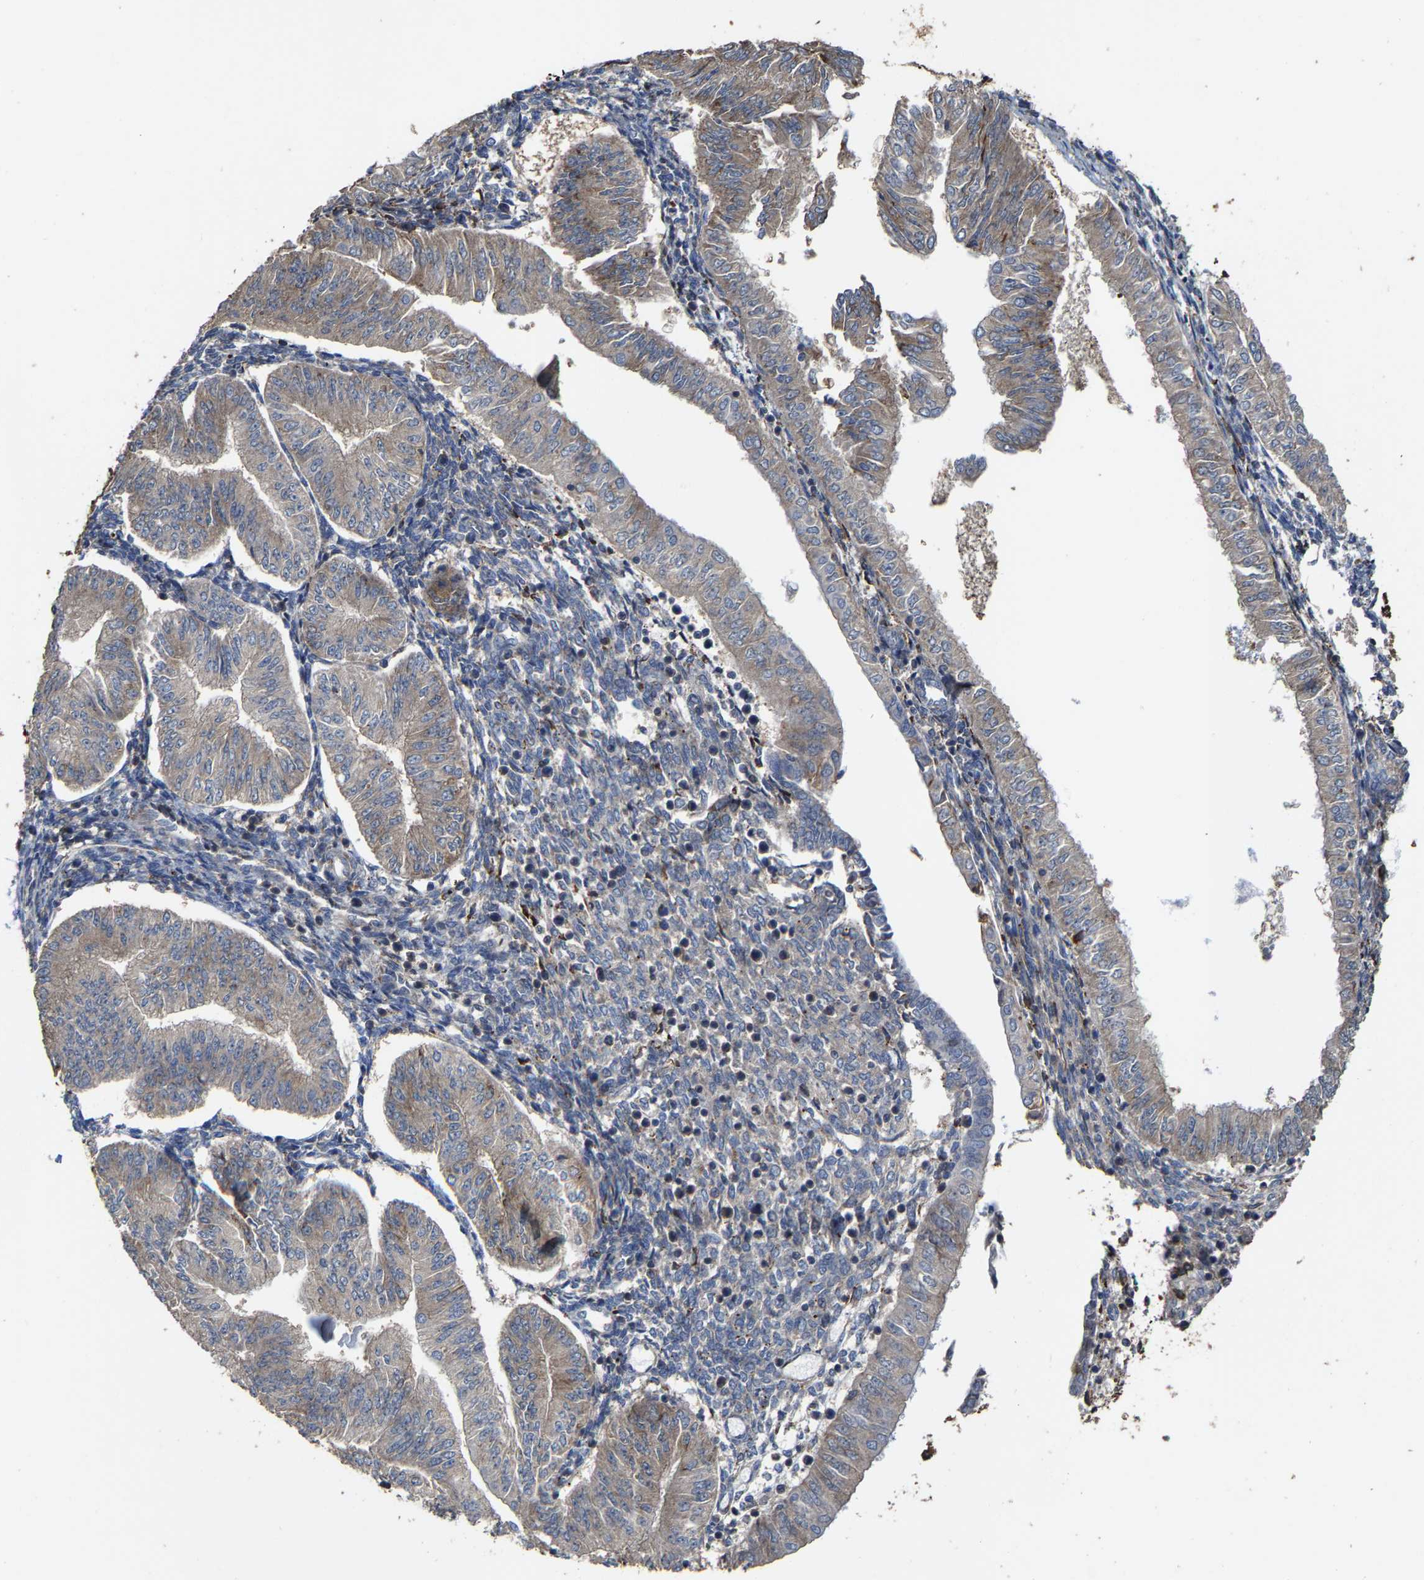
{"staining": {"intensity": "weak", "quantity": "<25%", "location": "cytoplasmic/membranous"}, "tissue": "endometrial cancer", "cell_type": "Tumor cells", "image_type": "cancer", "snomed": [{"axis": "morphology", "description": "Normal tissue, NOS"}, {"axis": "morphology", "description": "Adenocarcinoma, NOS"}, {"axis": "topography", "description": "Endometrium"}], "caption": "A histopathology image of human endometrial cancer is negative for staining in tumor cells.", "gene": "FGD3", "patient": {"sex": "female", "age": 53}}